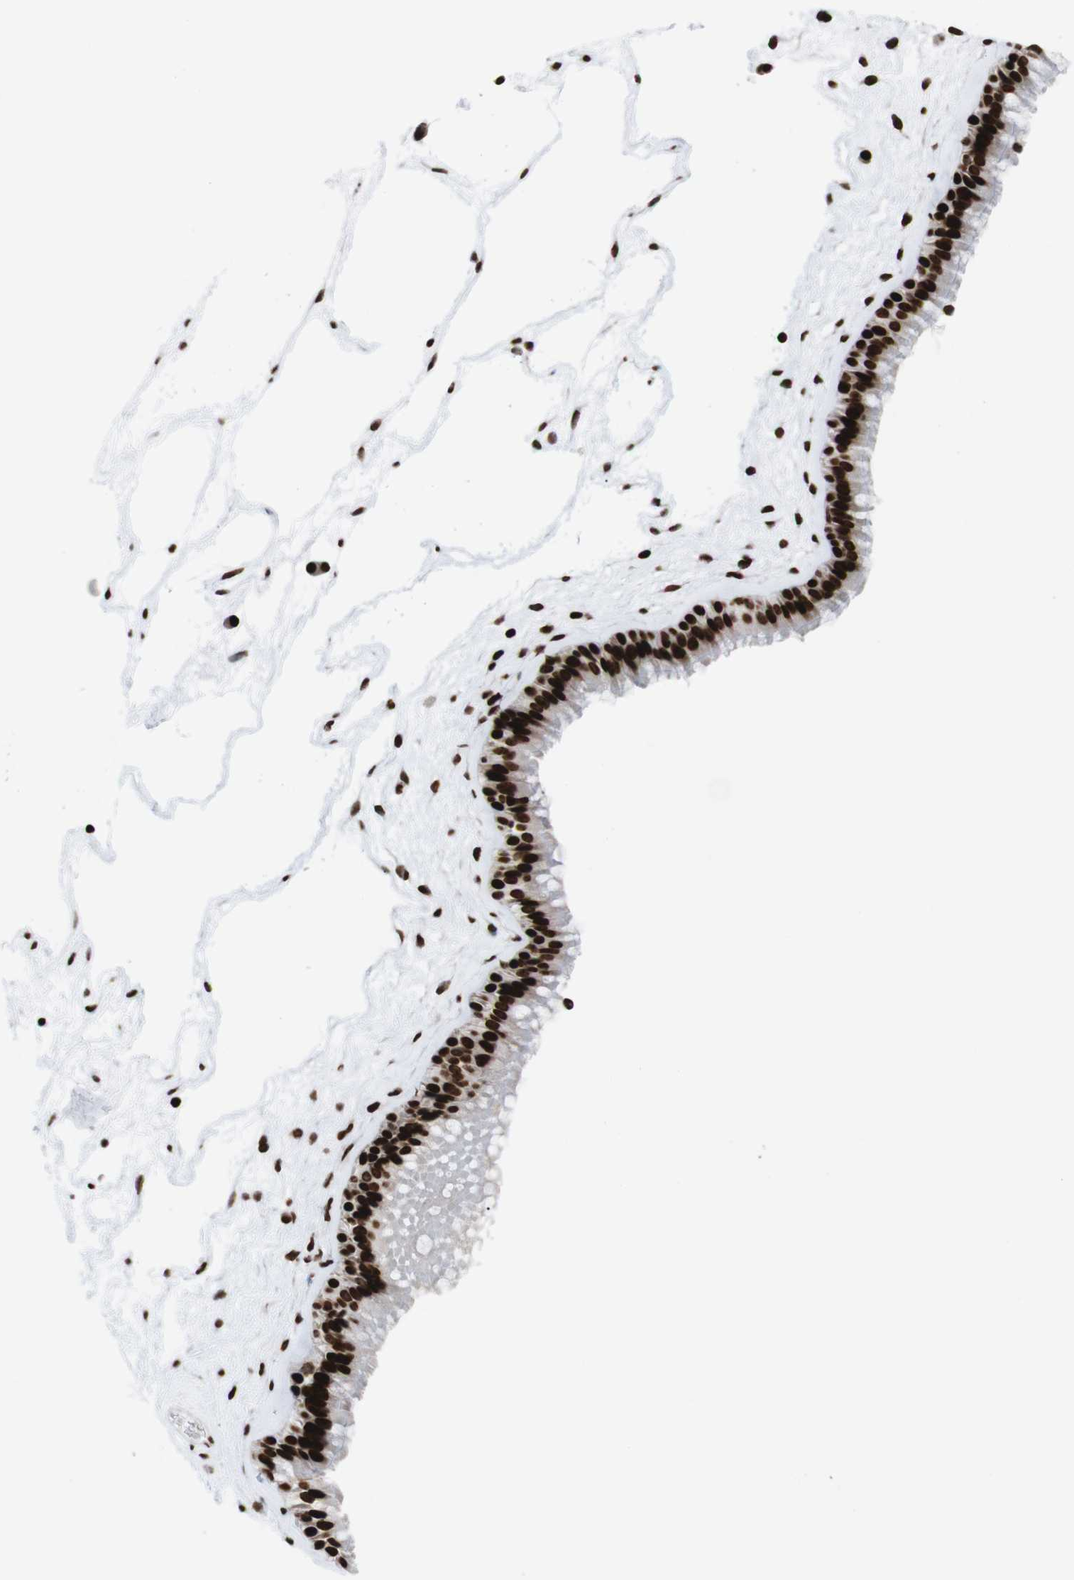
{"staining": {"intensity": "strong", "quantity": ">75%", "location": "nuclear"}, "tissue": "nasopharynx", "cell_type": "Respiratory epithelial cells", "image_type": "normal", "snomed": [{"axis": "morphology", "description": "Normal tissue, NOS"}, {"axis": "morphology", "description": "Inflammation, NOS"}, {"axis": "topography", "description": "Nasopharynx"}], "caption": "DAB (3,3'-diaminobenzidine) immunohistochemical staining of unremarkable nasopharynx exhibits strong nuclear protein staining in about >75% of respiratory epithelial cells. (Brightfield microscopy of DAB IHC at high magnification).", "gene": "H1", "patient": {"sex": "male", "age": 48}}